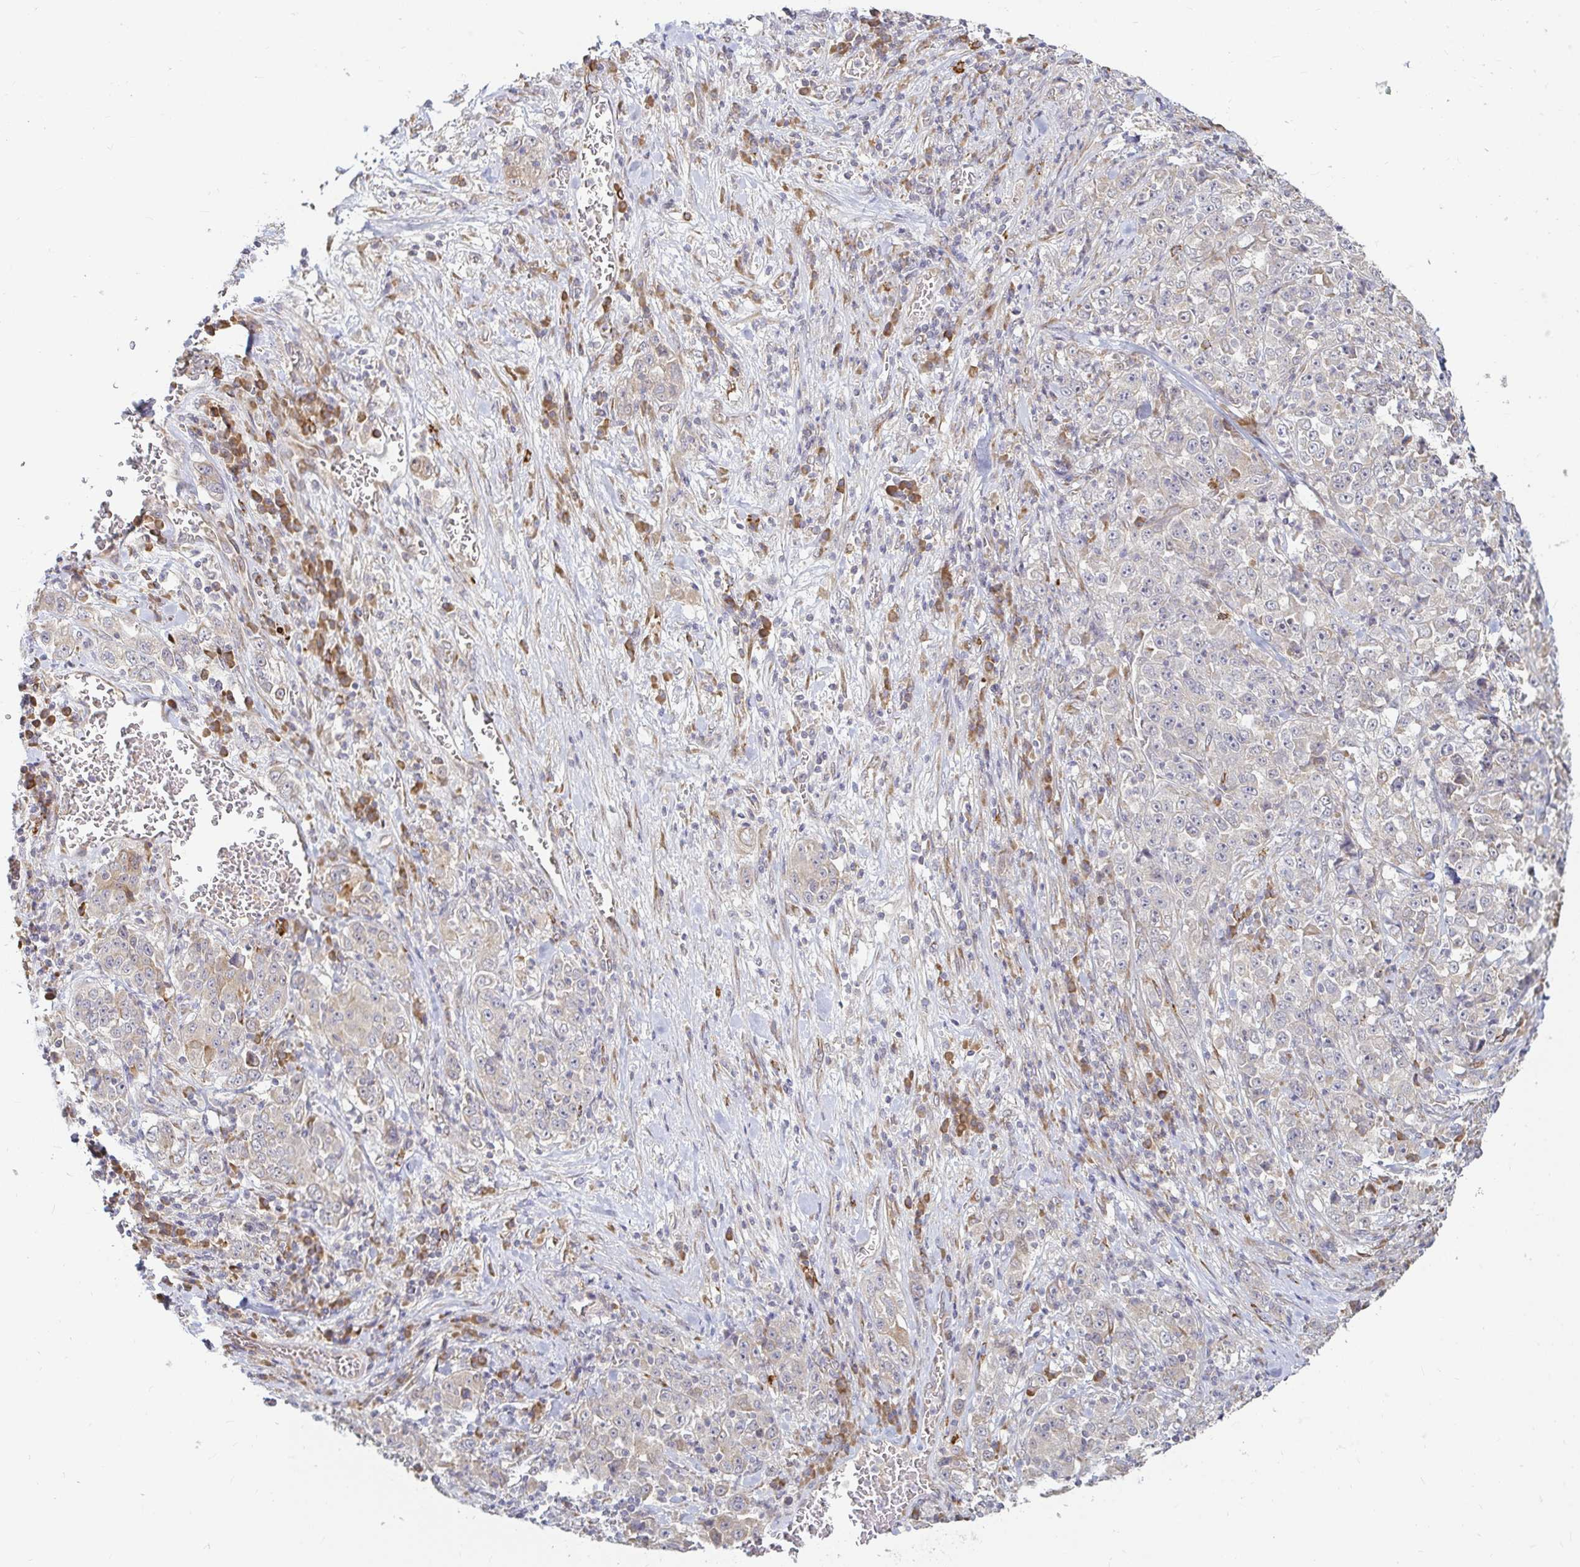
{"staining": {"intensity": "negative", "quantity": "none", "location": "none"}, "tissue": "stomach cancer", "cell_type": "Tumor cells", "image_type": "cancer", "snomed": [{"axis": "morphology", "description": "Normal tissue, NOS"}, {"axis": "morphology", "description": "Adenocarcinoma, NOS"}, {"axis": "topography", "description": "Stomach, upper"}, {"axis": "topography", "description": "Stomach"}], "caption": "IHC image of neoplastic tissue: human stomach cancer (adenocarcinoma) stained with DAB reveals no significant protein positivity in tumor cells.", "gene": "CAST", "patient": {"sex": "male", "age": 59}}